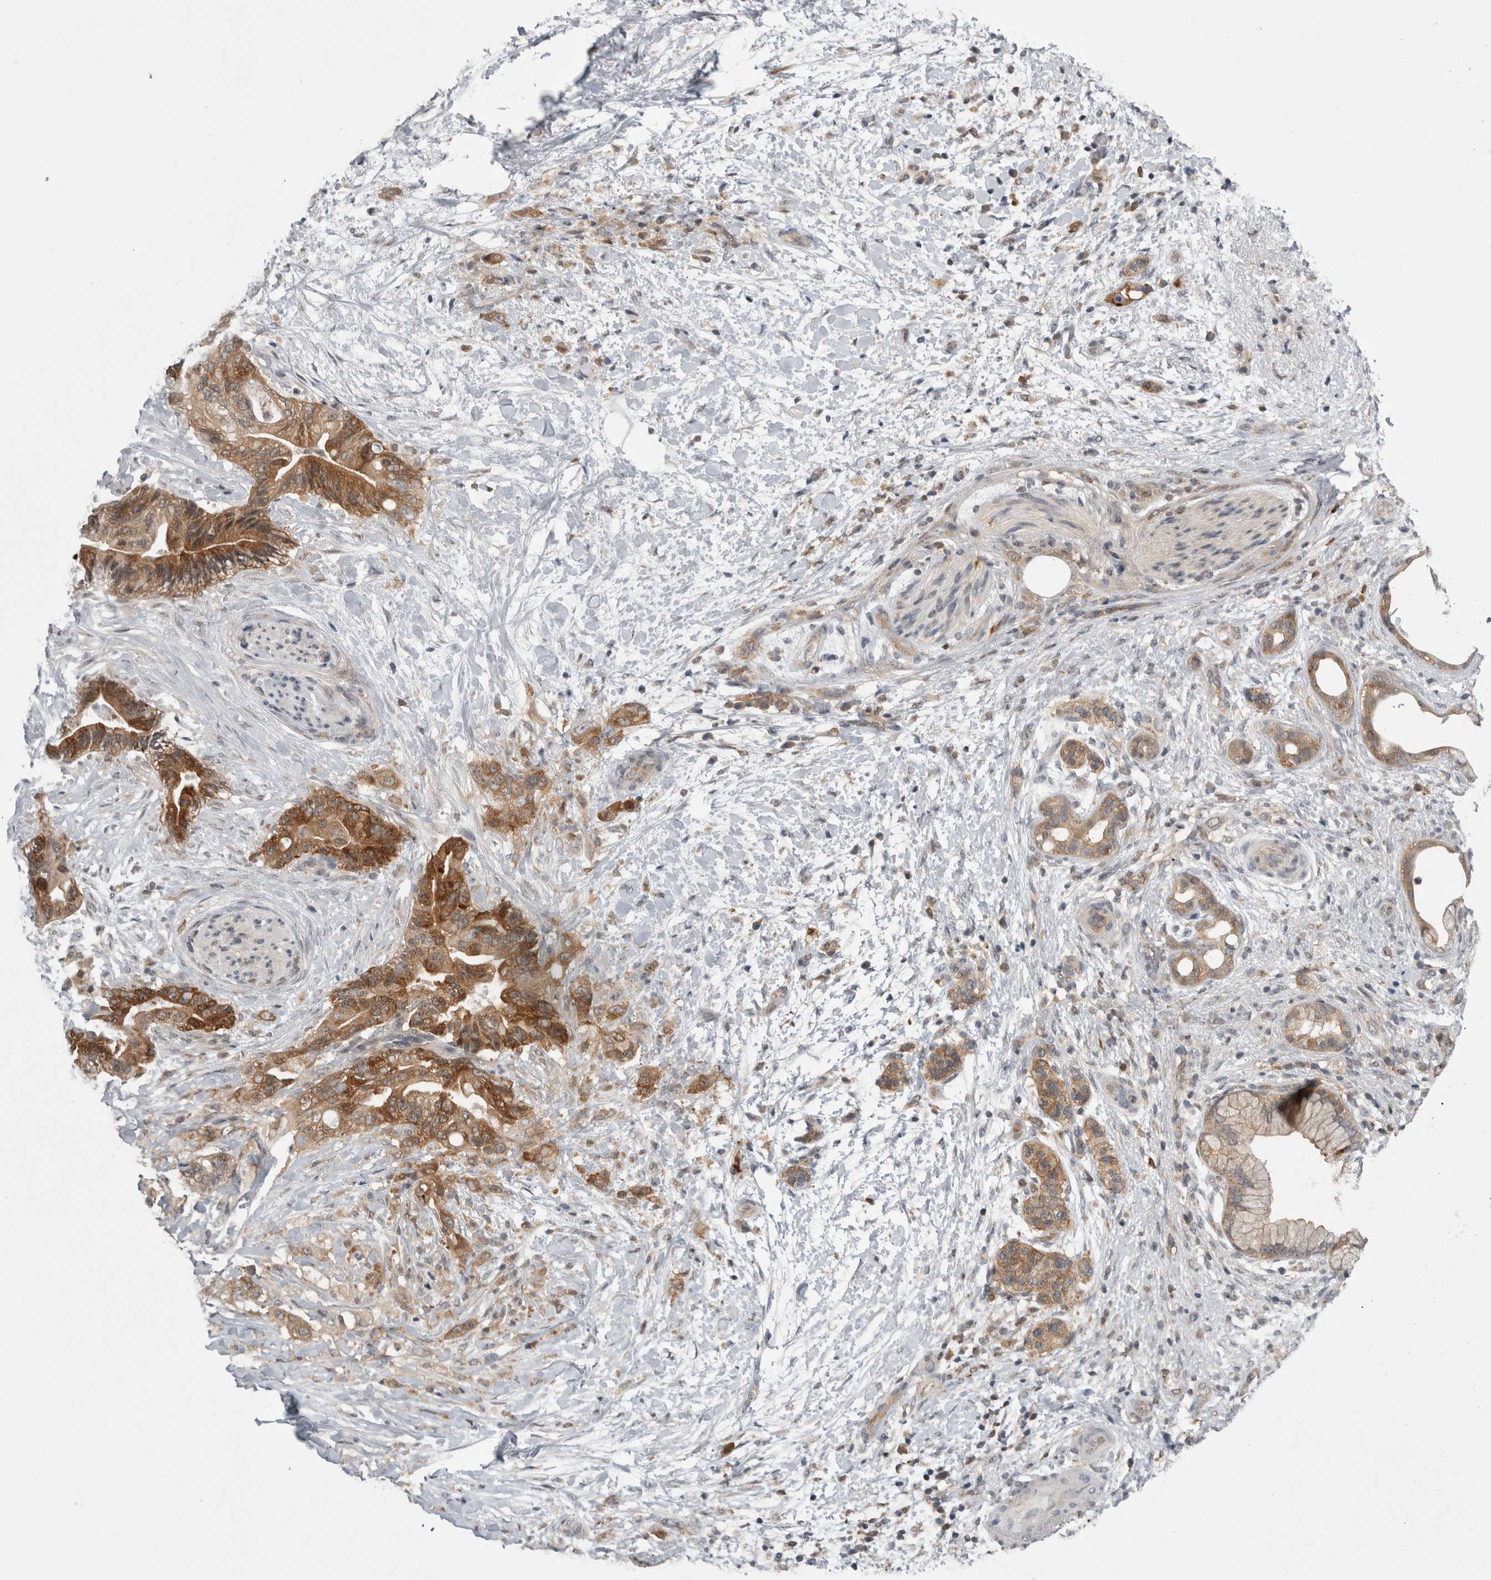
{"staining": {"intensity": "strong", "quantity": ">75%", "location": "cytoplasmic/membranous"}, "tissue": "pancreatic cancer", "cell_type": "Tumor cells", "image_type": "cancer", "snomed": [{"axis": "morphology", "description": "Adenocarcinoma, NOS"}, {"axis": "topography", "description": "Pancreas"}], "caption": "Tumor cells reveal high levels of strong cytoplasmic/membranous positivity in approximately >75% of cells in pancreatic cancer (adenocarcinoma). The staining is performed using DAB brown chromogen to label protein expression. The nuclei are counter-stained blue using hematoxylin.", "gene": "CACYBP", "patient": {"sex": "male", "age": 59}}